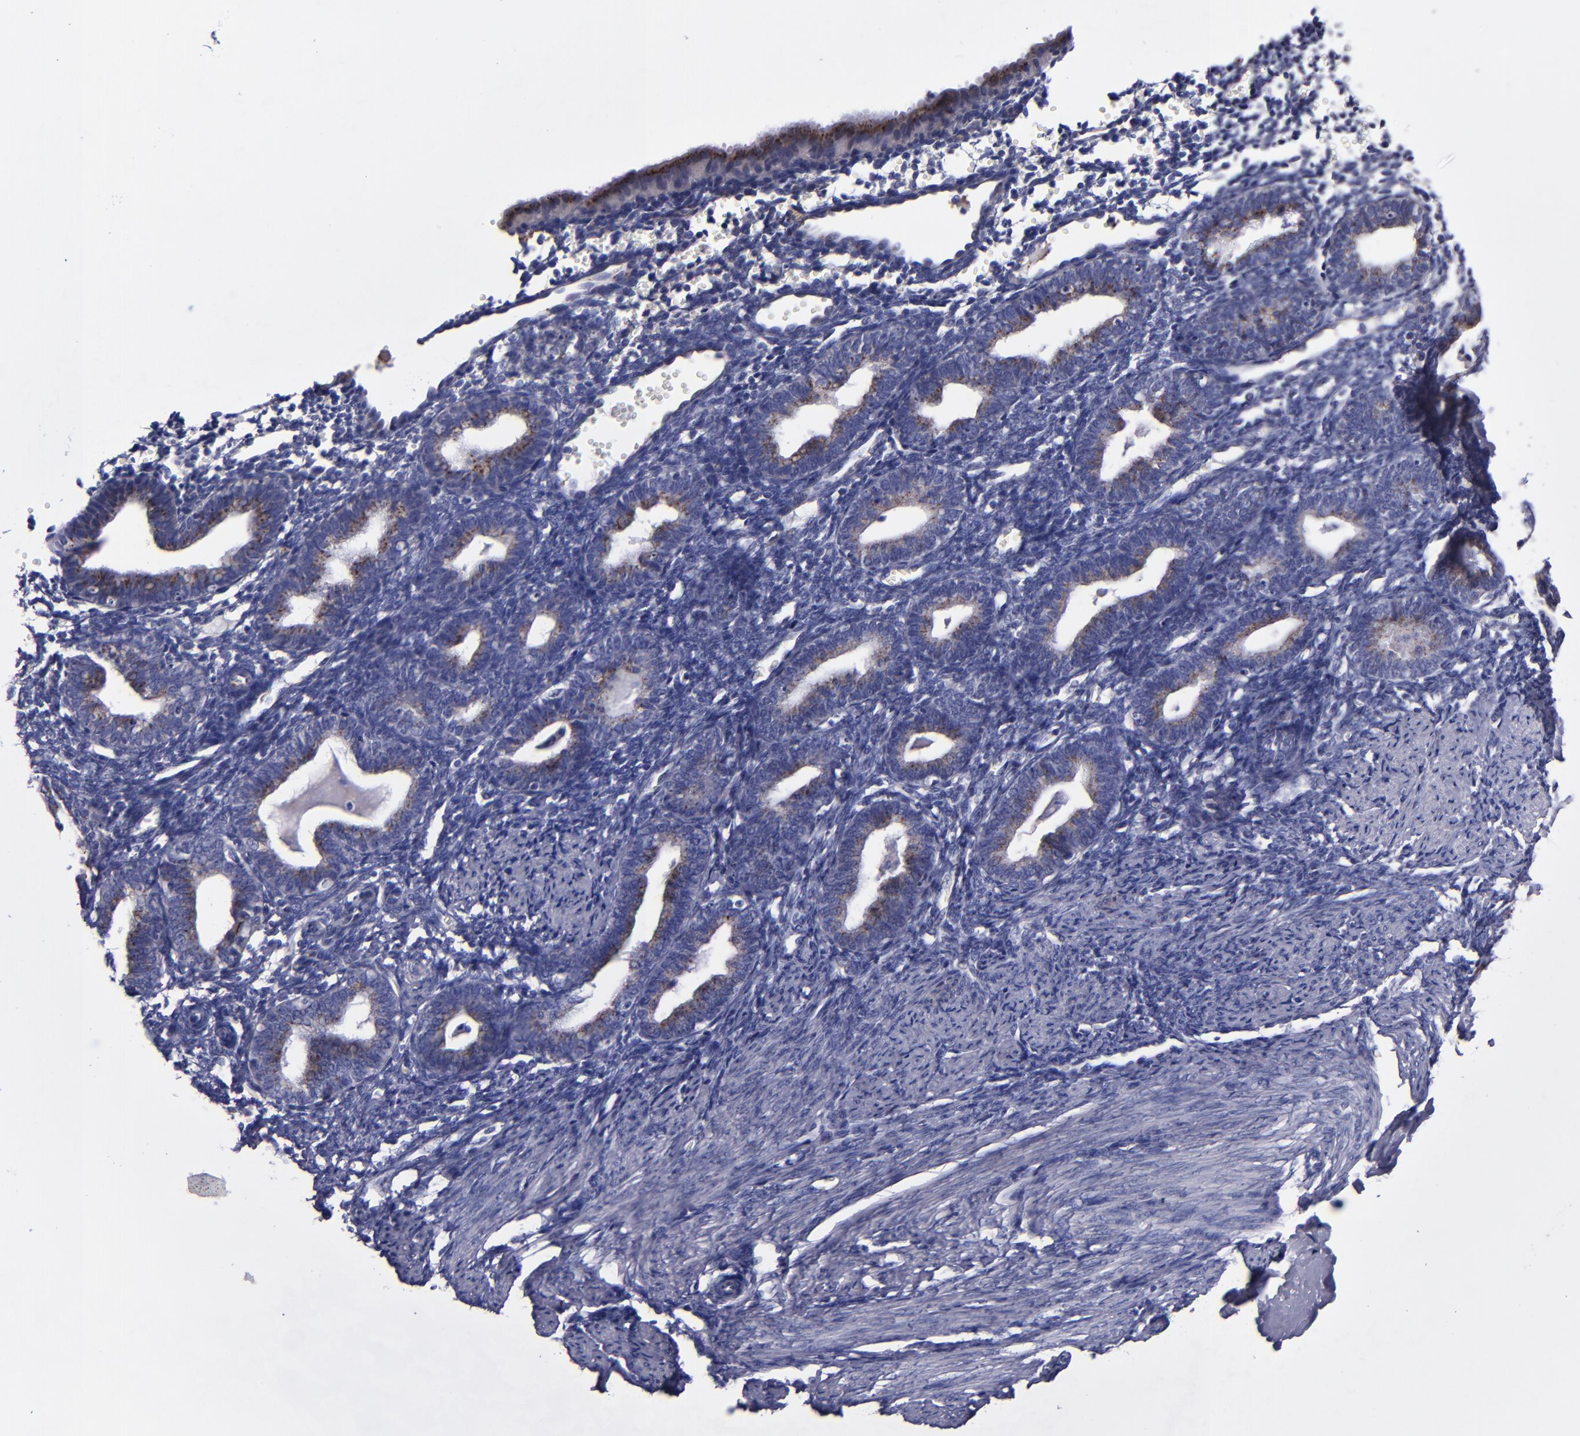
{"staining": {"intensity": "negative", "quantity": "none", "location": "none"}, "tissue": "endometrium", "cell_type": "Cells in endometrial stroma", "image_type": "normal", "snomed": [{"axis": "morphology", "description": "Normal tissue, NOS"}, {"axis": "topography", "description": "Endometrium"}], "caption": "The micrograph shows no significant expression in cells in endometrial stroma of endometrium.", "gene": "RAB41", "patient": {"sex": "female", "age": 61}}